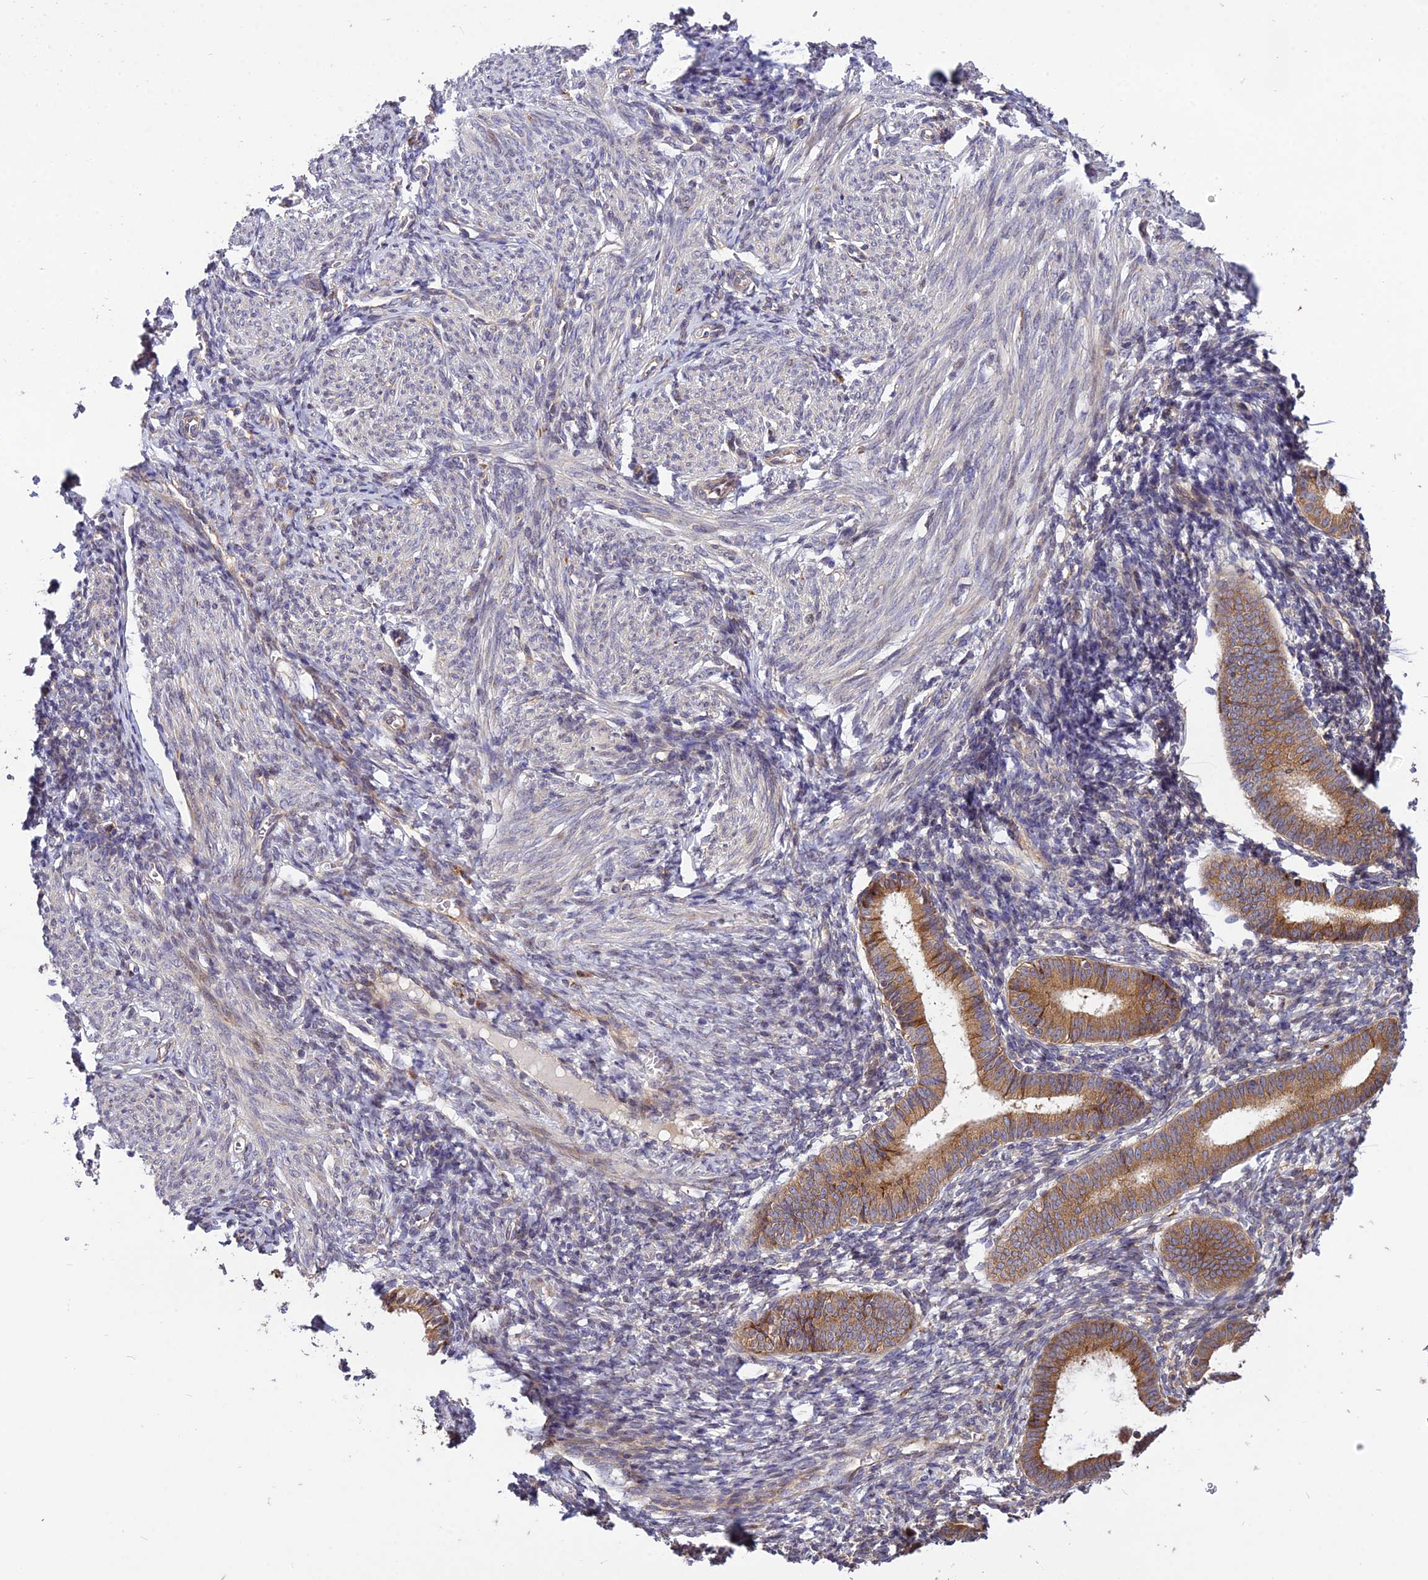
{"staining": {"intensity": "moderate", "quantity": "<25%", "location": "cytoplasmic/membranous"}, "tissue": "endometrium", "cell_type": "Cells in endometrial stroma", "image_type": "normal", "snomed": [{"axis": "morphology", "description": "Normal tissue, NOS"}, {"axis": "morphology", "description": "Adenocarcinoma, NOS"}, {"axis": "topography", "description": "Endometrium"}], "caption": "Endometrium stained with DAB (3,3'-diaminobenzidine) immunohistochemistry (IHC) demonstrates low levels of moderate cytoplasmic/membranous staining in about <25% of cells in endometrial stroma.", "gene": "ROCK1", "patient": {"sex": "female", "age": 57}}